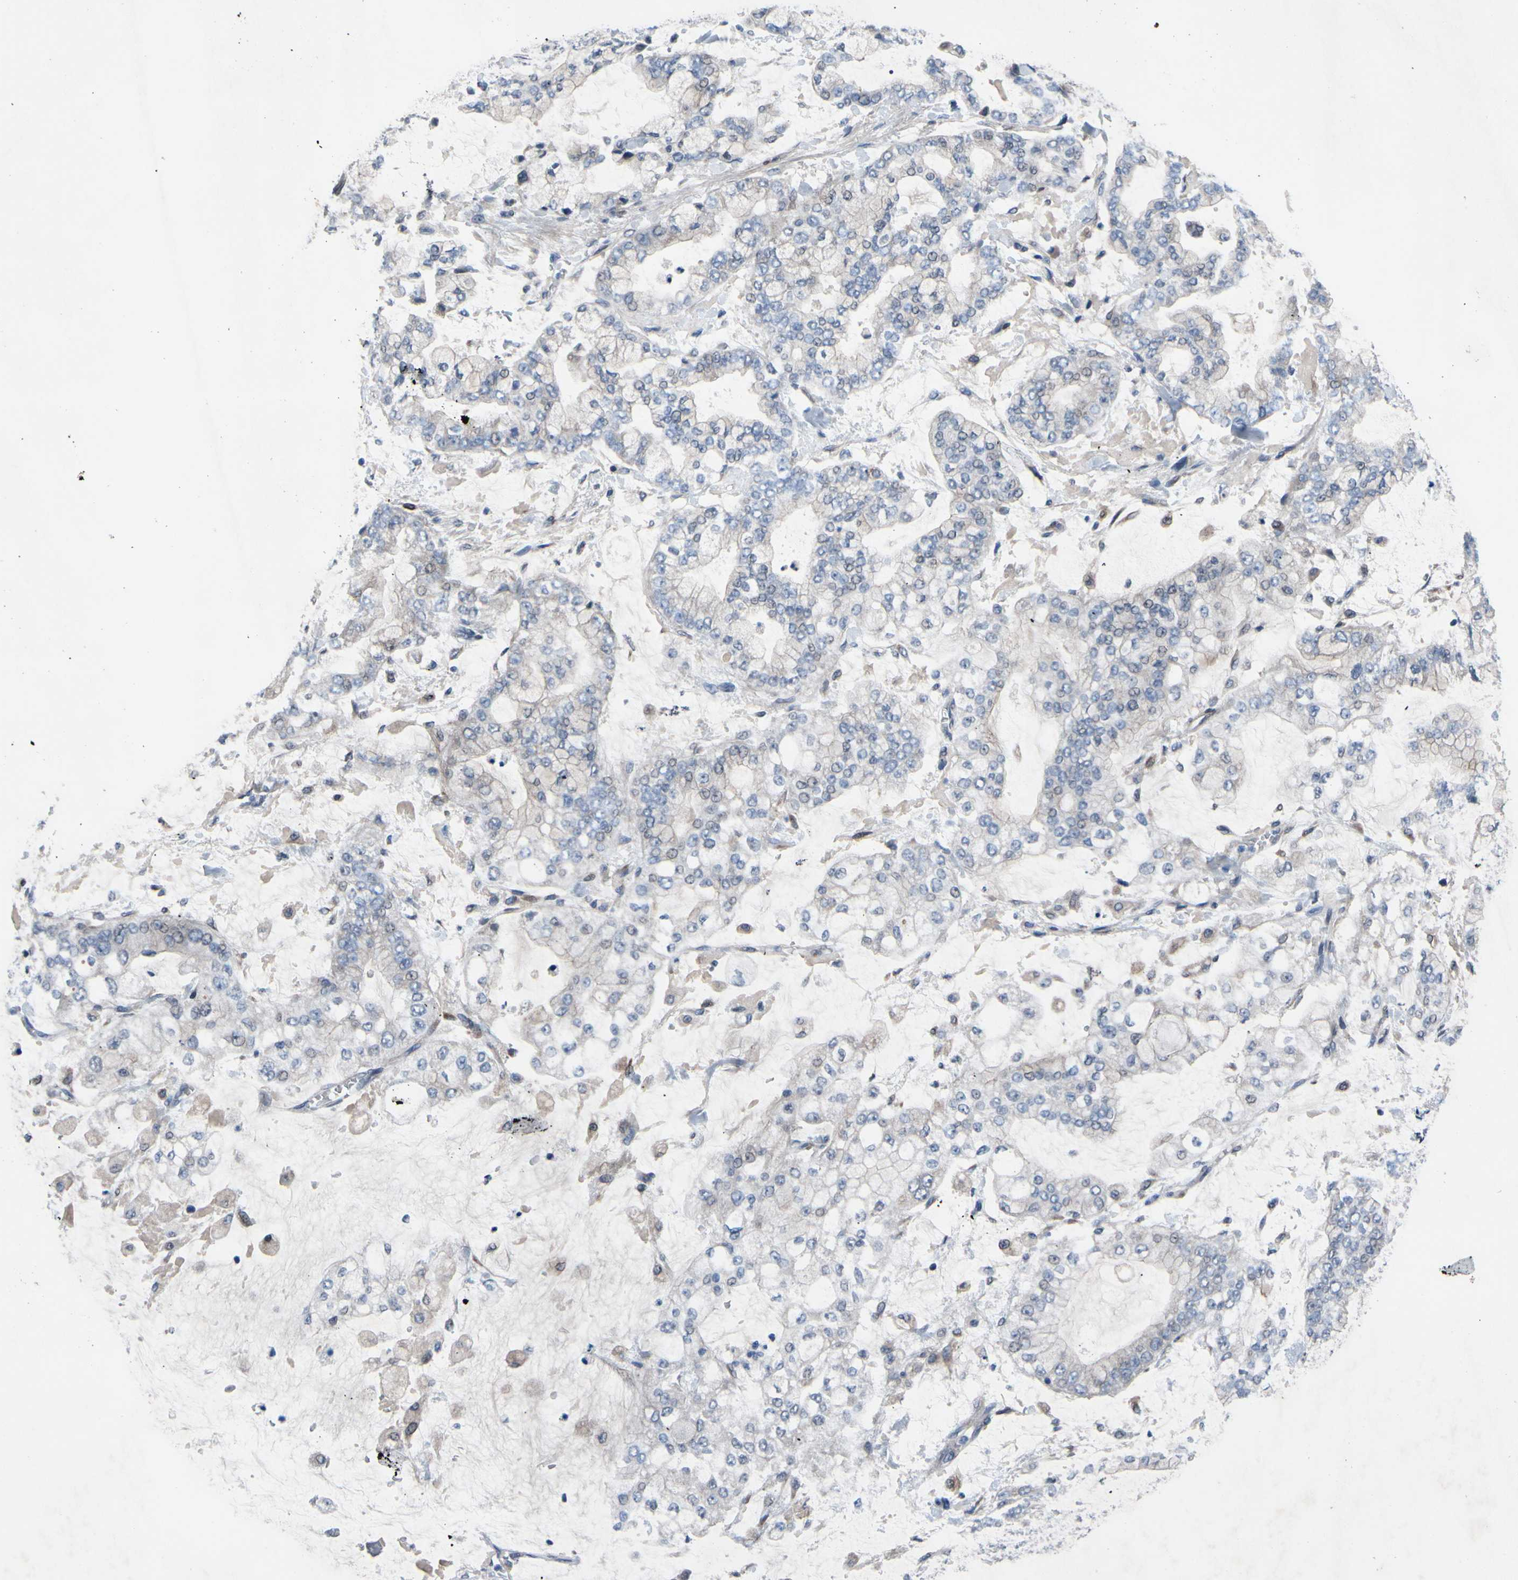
{"staining": {"intensity": "negative", "quantity": "none", "location": "none"}, "tissue": "stomach cancer", "cell_type": "Tumor cells", "image_type": "cancer", "snomed": [{"axis": "morphology", "description": "Normal tissue, NOS"}, {"axis": "morphology", "description": "Adenocarcinoma, NOS"}, {"axis": "topography", "description": "Stomach, upper"}, {"axis": "topography", "description": "Stomach"}], "caption": "An image of human stomach cancer is negative for staining in tumor cells. (DAB IHC, high magnification).", "gene": "PRXL2A", "patient": {"sex": "male", "age": 76}}